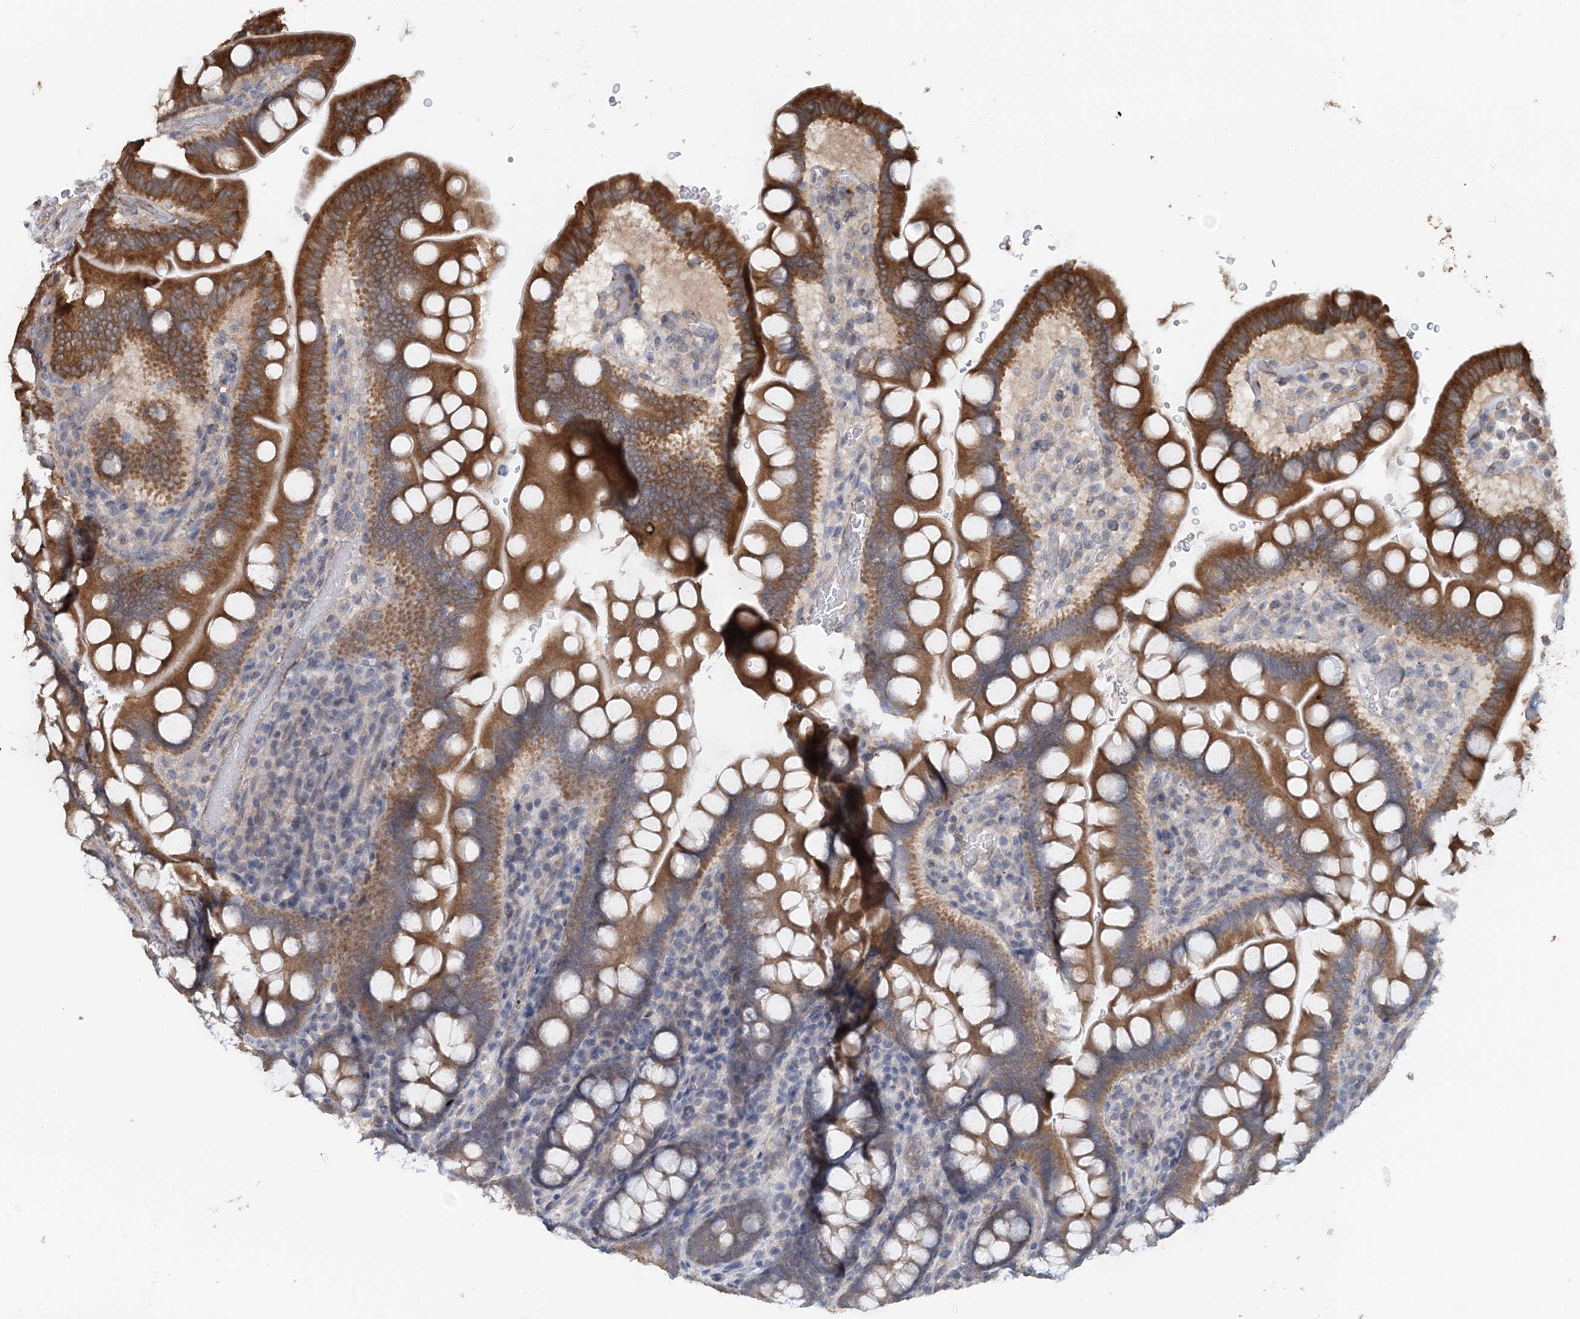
{"staining": {"intensity": "strong", "quantity": ">75%", "location": "cytoplasmic/membranous"}, "tissue": "small intestine", "cell_type": "Glandular cells", "image_type": "normal", "snomed": [{"axis": "morphology", "description": "Normal tissue, NOS"}, {"axis": "topography", "description": "Stomach, upper"}, {"axis": "topography", "description": "Stomach, lower"}, {"axis": "topography", "description": "Small intestine"}], "caption": "A micrograph of human small intestine stained for a protein reveals strong cytoplasmic/membranous brown staining in glandular cells. The protein is shown in brown color, while the nuclei are stained blue.", "gene": "FBXO38", "patient": {"sex": "male", "age": 68}}